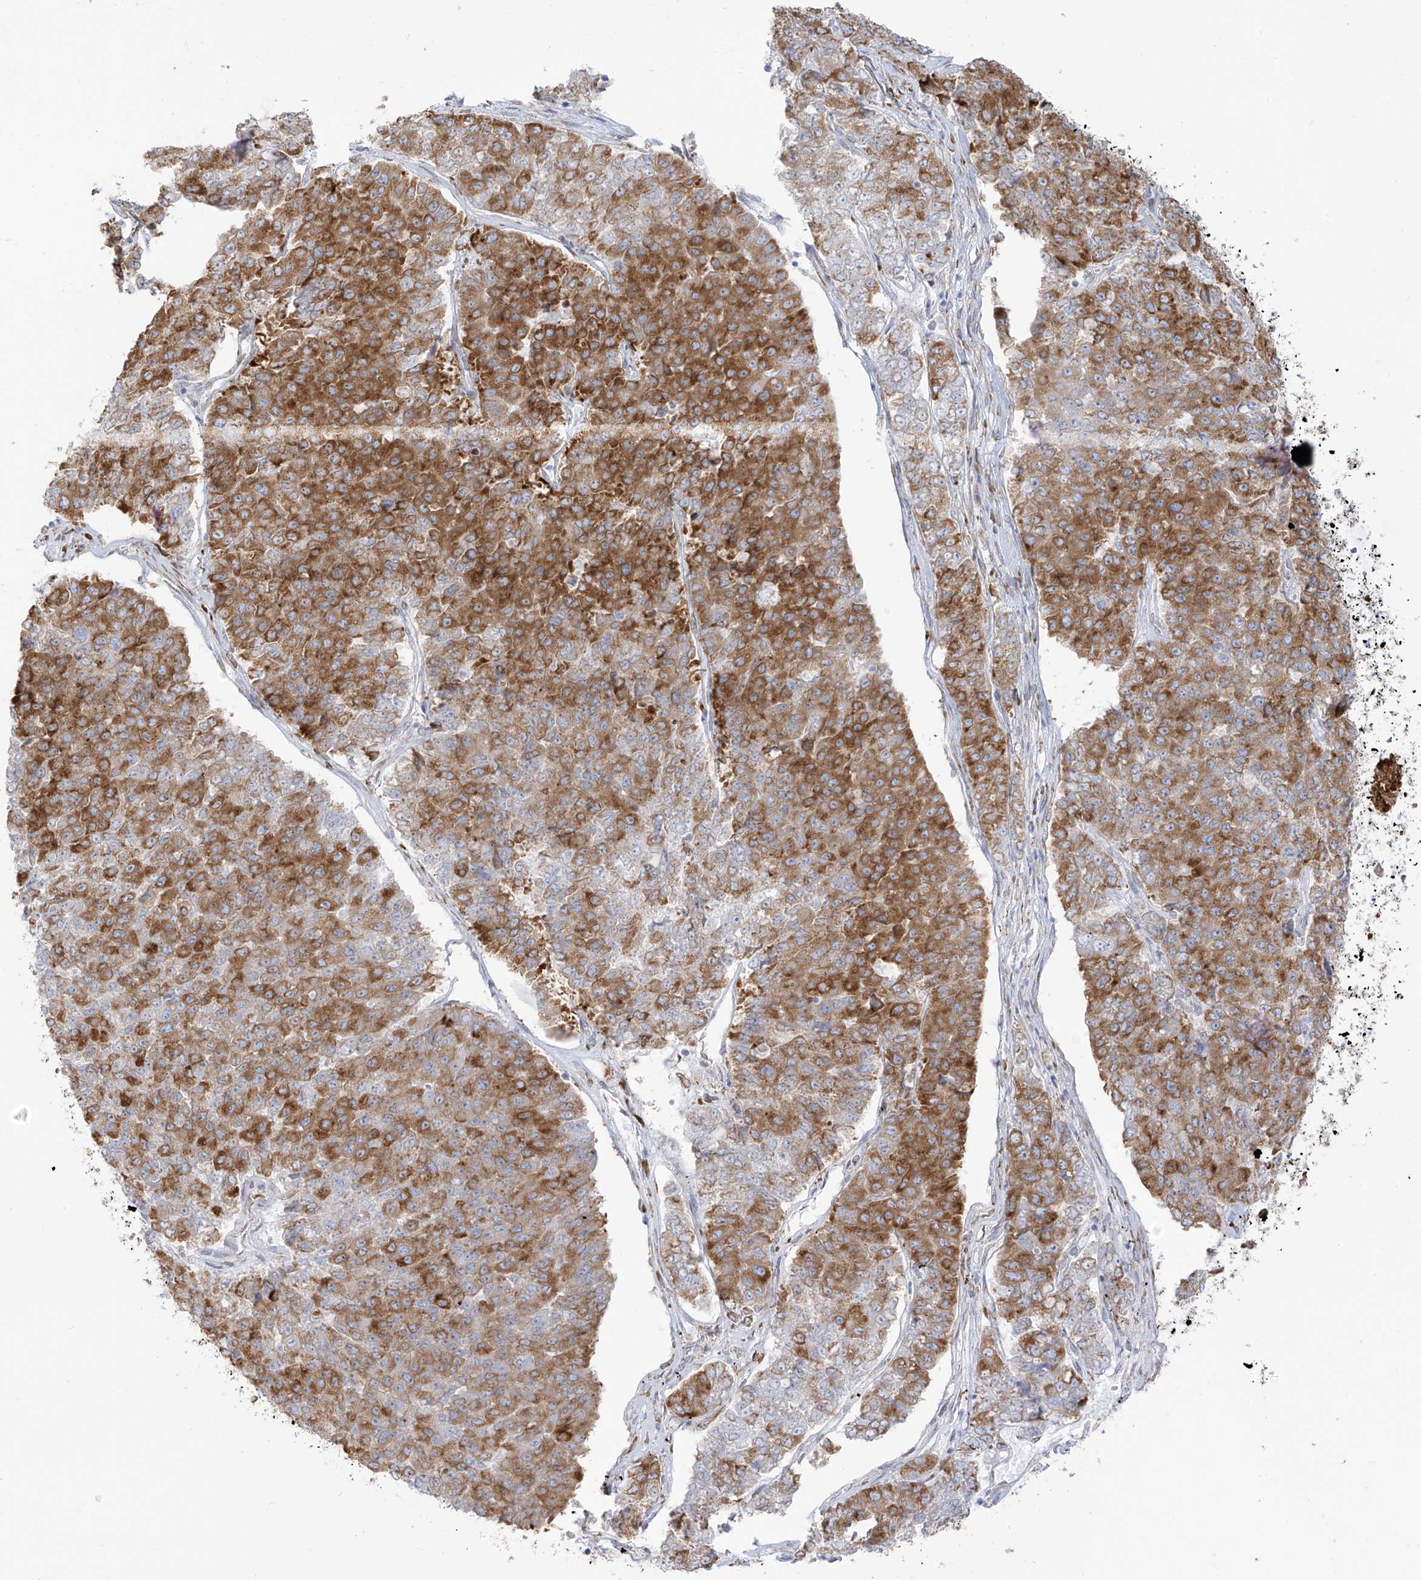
{"staining": {"intensity": "moderate", "quantity": ">75%", "location": "cytoplasmic/membranous"}, "tissue": "pancreatic cancer", "cell_type": "Tumor cells", "image_type": "cancer", "snomed": [{"axis": "morphology", "description": "Adenocarcinoma, NOS"}, {"axis": "topography", "description": "Pancreas"}], "caption": "This is a histology image of immunohistochemistry staining of pancreatic adenocarcinoma, which shows moderate staining in the cytoplasmic/membranous of tumor cells.", "gene": "LRRC59", "patient": {"sex": "male", "age": 50}}